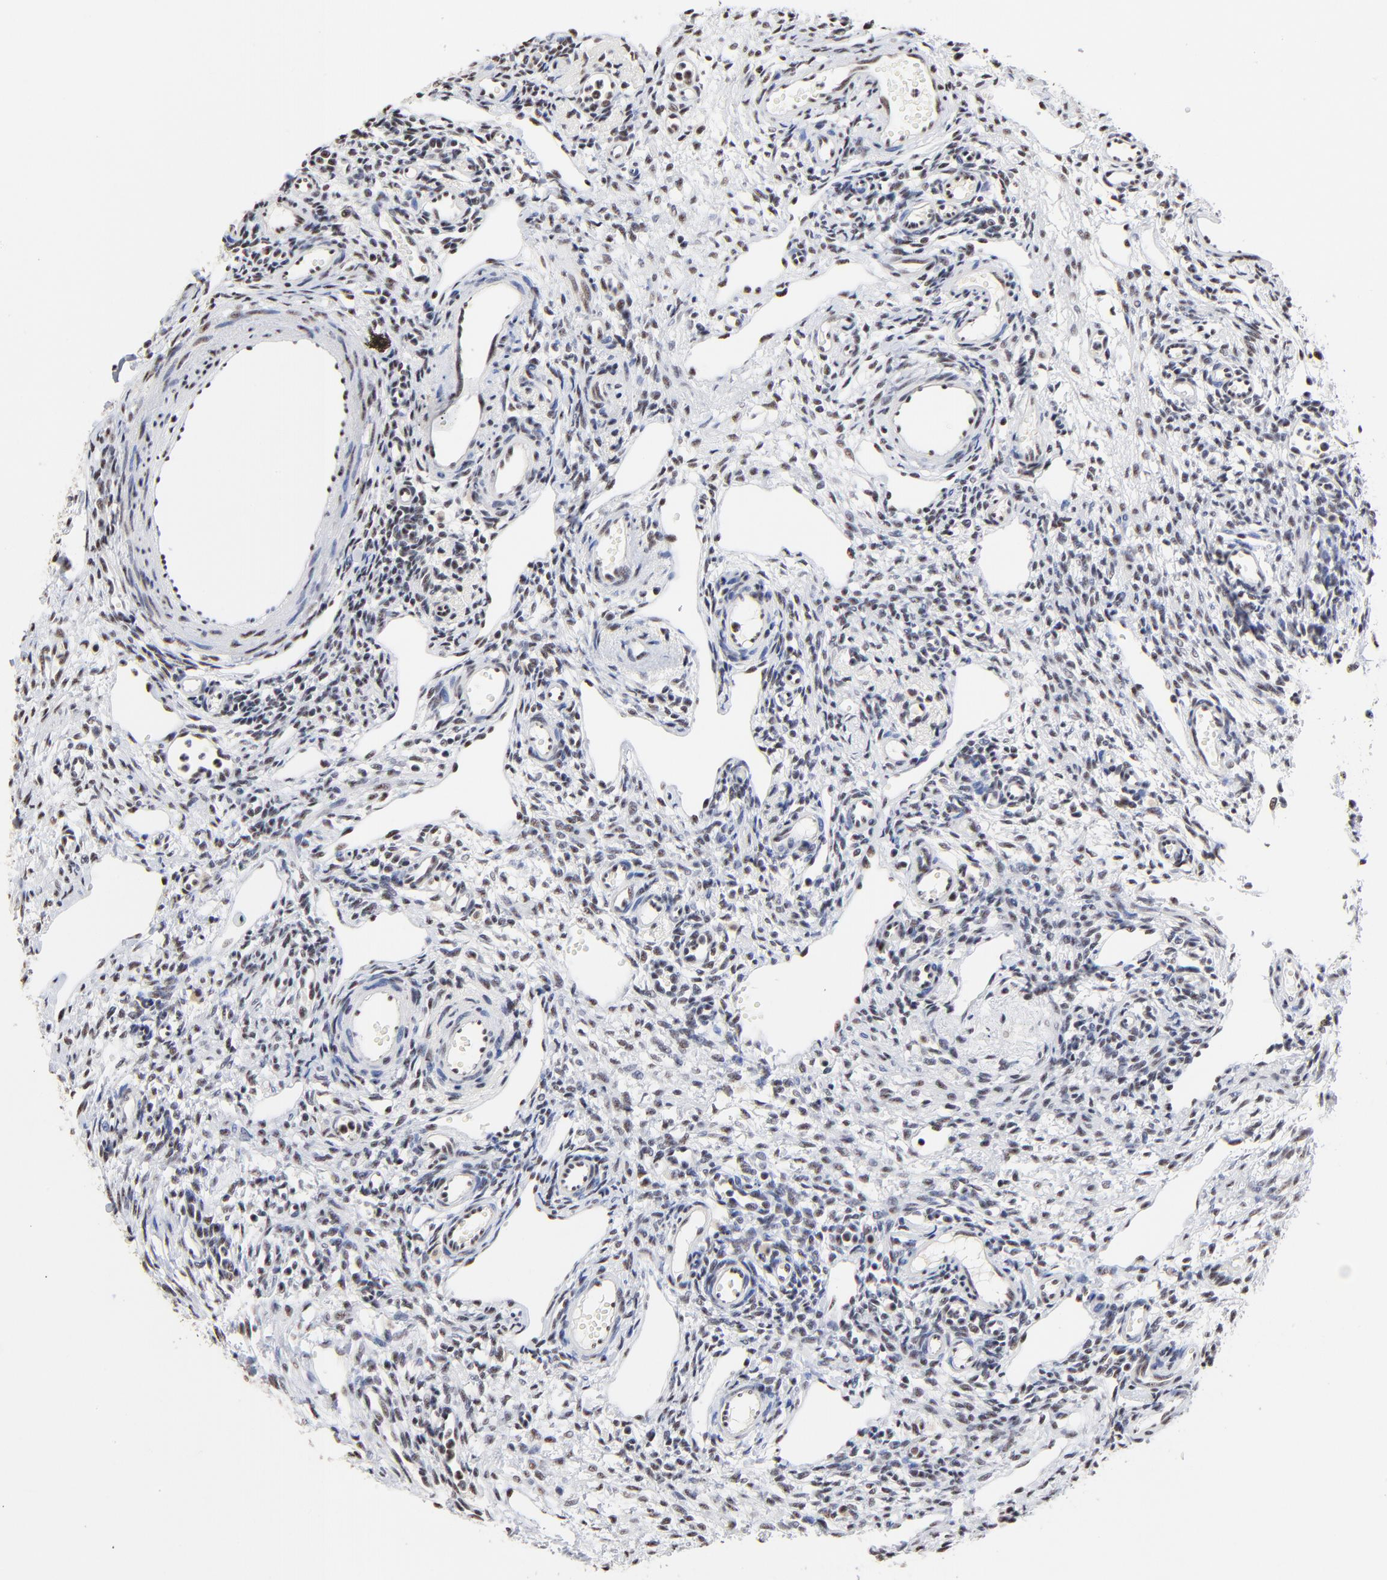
{"staining": {"intensity": "weak", "quantity": ">75%", "location": "nuclear"}, "tissue": "ovary", "cell_type": "Follicle cells", "image_type": "normal", "snomed": [{"axis": "morphology", "description": "Normal tissue, NOS"}, {"axis": "topography", "description": "Ovary"}], "caption": "Protein staining of normal ovary reveals weak nuclear expression in about >75% of follicle cells. (brown staining indicates protein expression, while blue staining denotes nuclei).", "gene": "MBD4", "patient": {"sex": "female", "age": 33}}